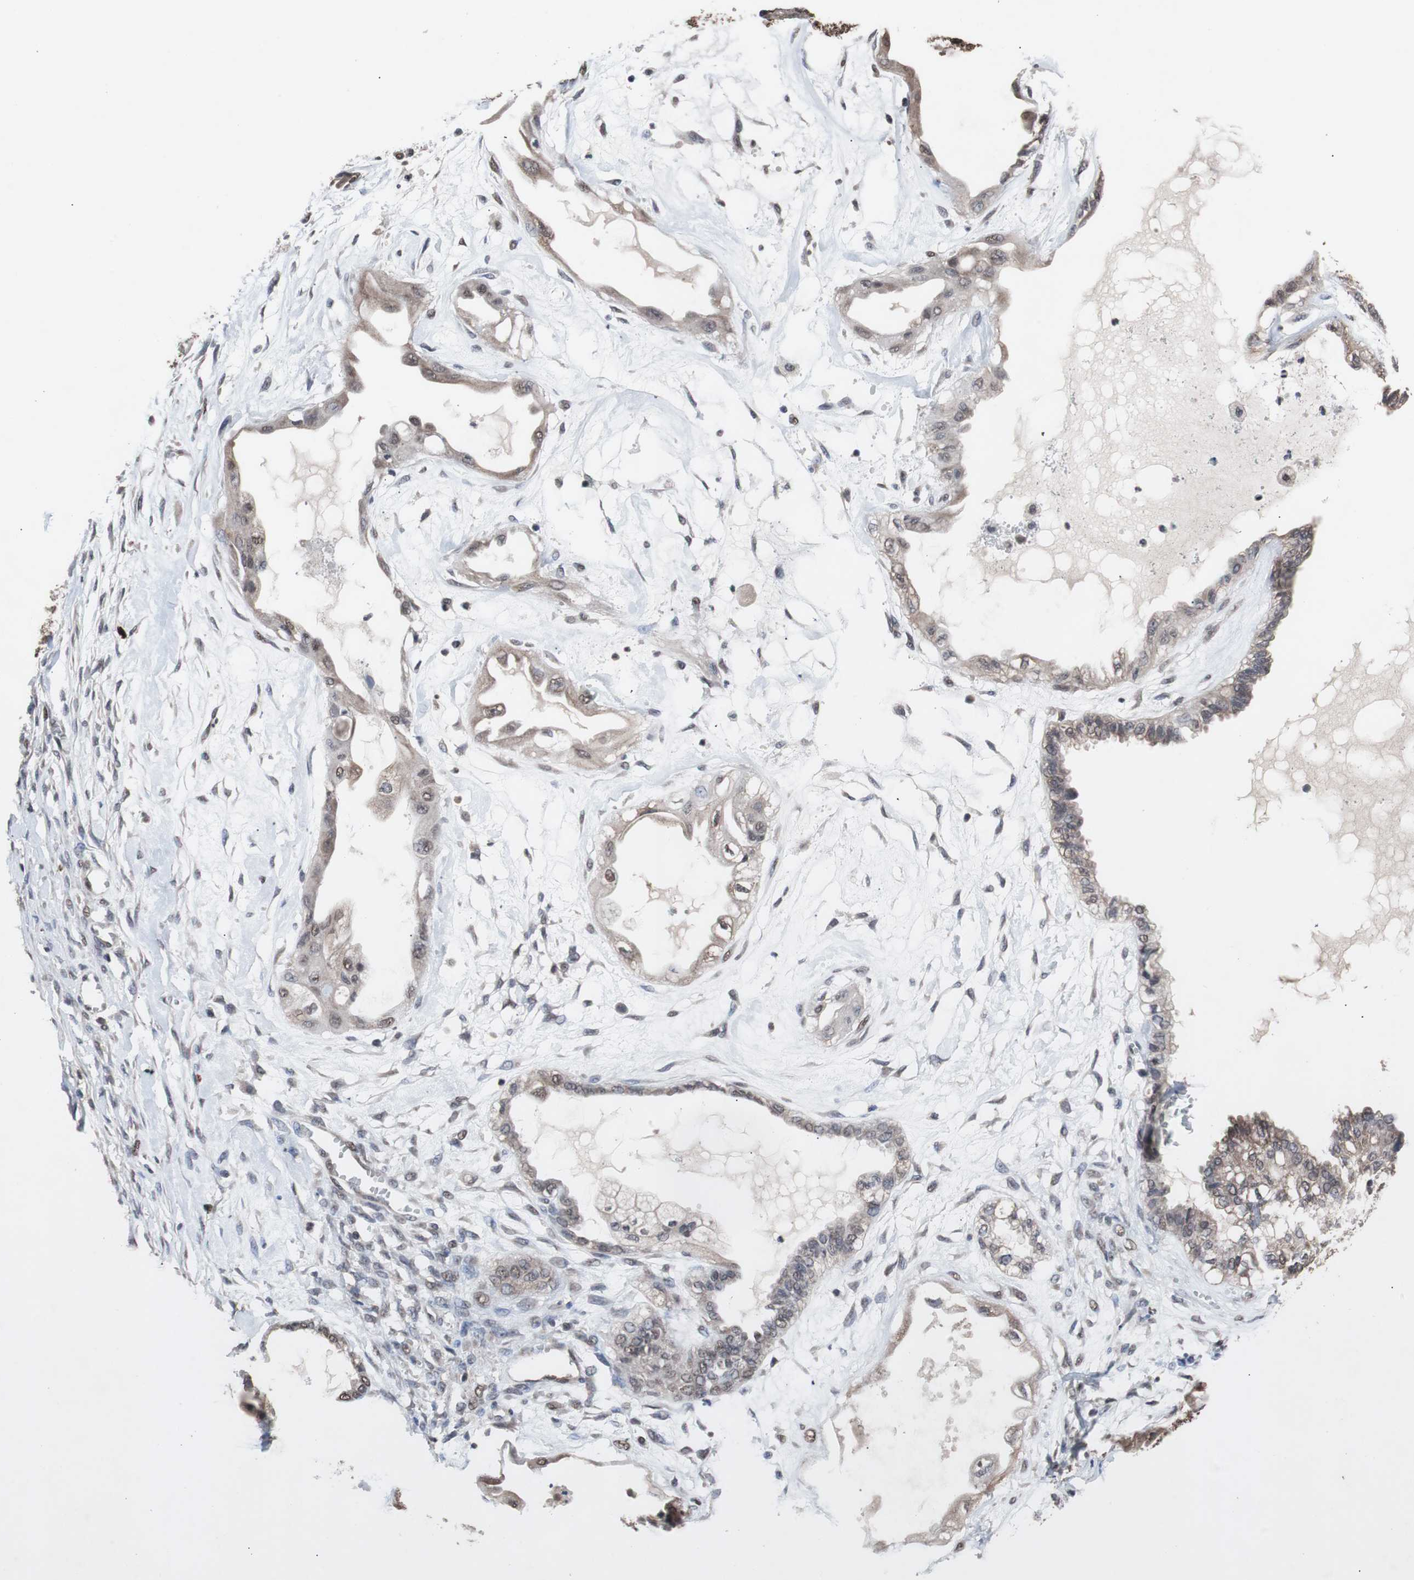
{"staining": {"intensity": "moderate", "quantity": "25%-75%", "location": "cytoplasmic/membranous"}, "tissue": "ovarian cancer", "cell_type": "Tumor cells", "image_type": "cancer", "snomed": [{"axis": "morphology", "description": "Carcinoma, NOS"}, {"axis": "morphology", "description": "Carcinoma, endometroid"}, {"axis": "topography", "description": "Ovary"}], "caption": "Immunohistochemical staining of human ovarian cancer (carcinoma) demonstrates moderate cytoplasmic/membranous protein staining in about 25%-75% of tumor cells.", "gene": "MED27", "patient": {"sex": "female", "age": 50}}